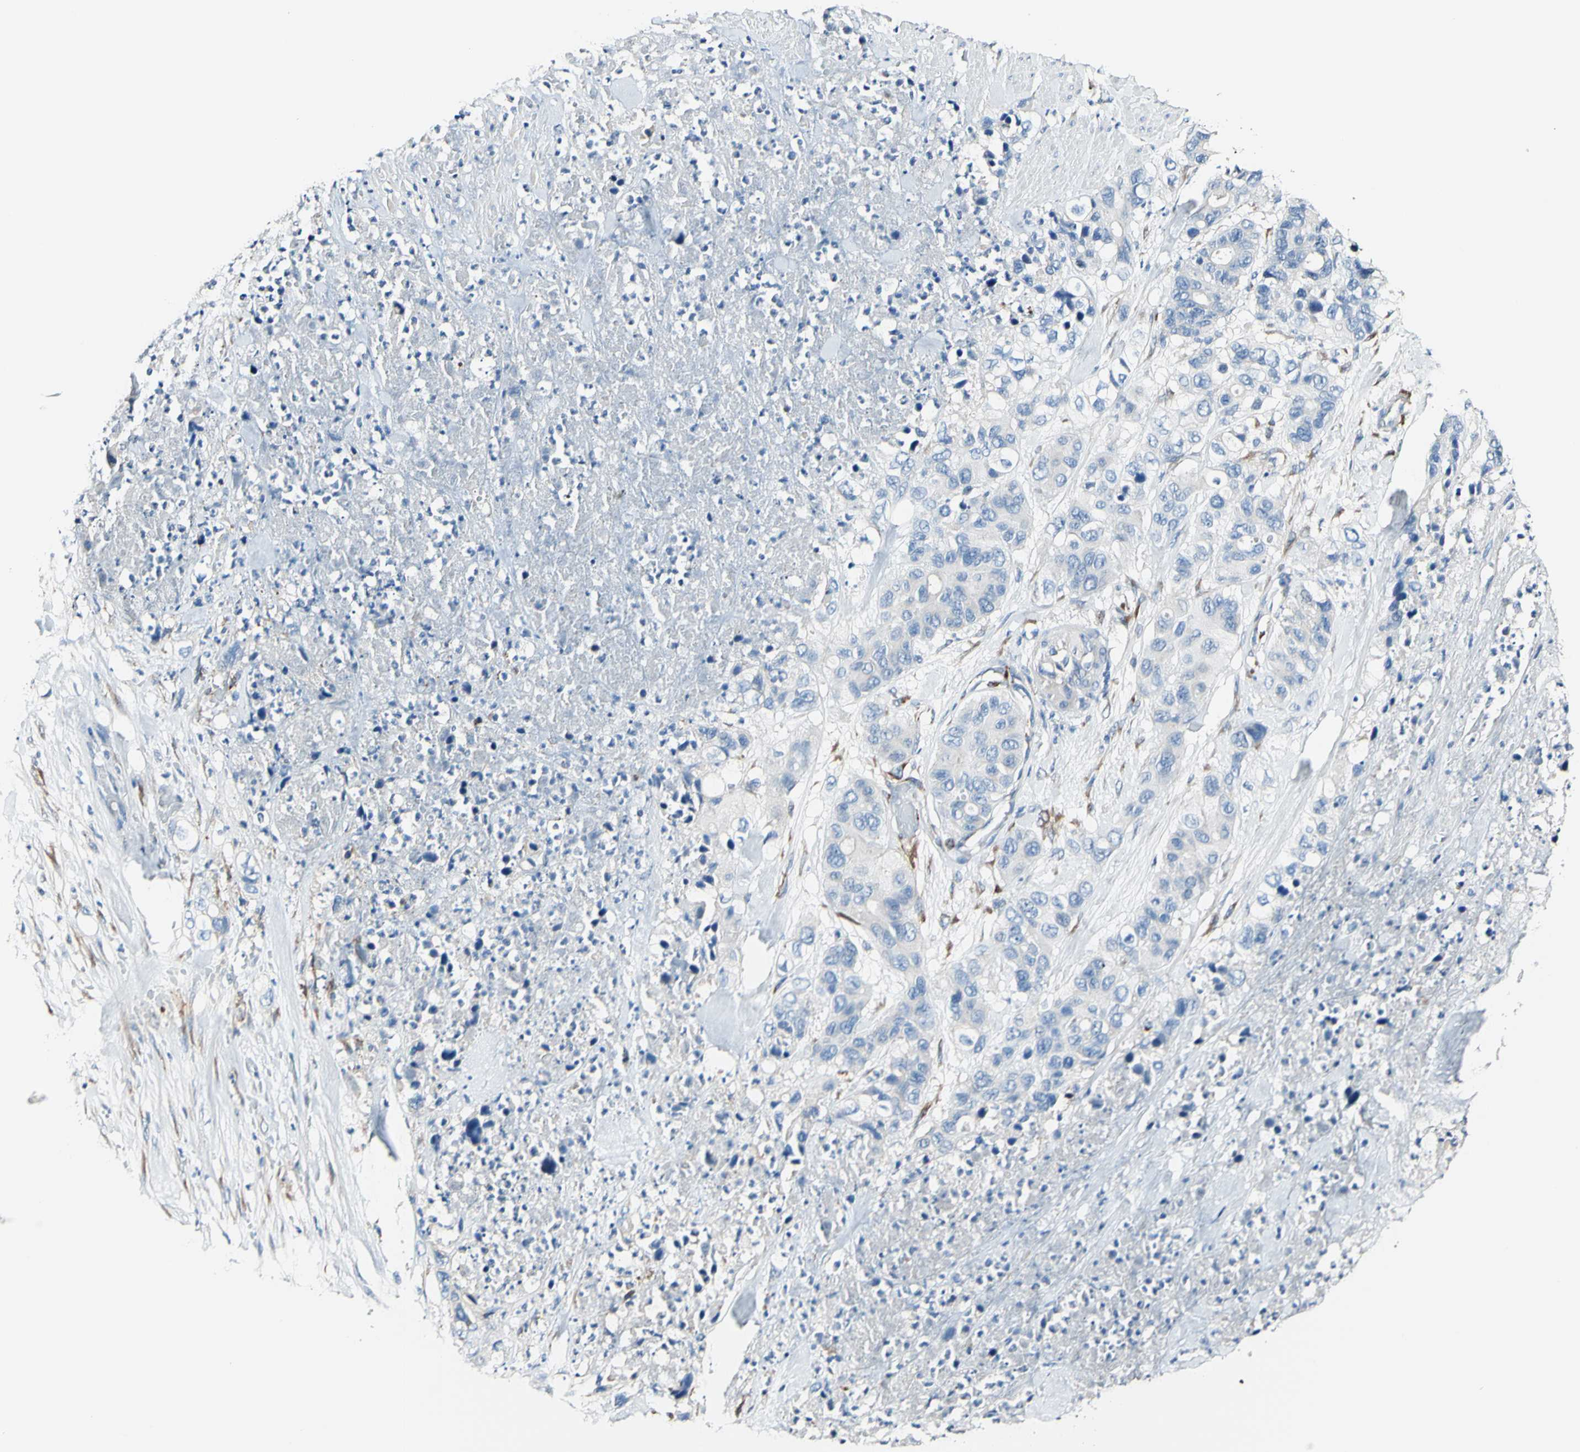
{"staining": {"intensity": "negative", "quantity": "none", "location": "none"}, "tissue": "pancreatic cancer", "cell_type": "Tumor cells", "image_type": "cancer", "snomed": [{"axis": "morphology", "description": "Adenocarcinoma, NOS"}, {"axis": "topography", "description": "Pancreas"}], "caption": "Tumor cells show no significant expression in adenocarcinoma (pancreatic).", "gene": "COL6A3", "patient": {"sex": "female", "age": 71}}